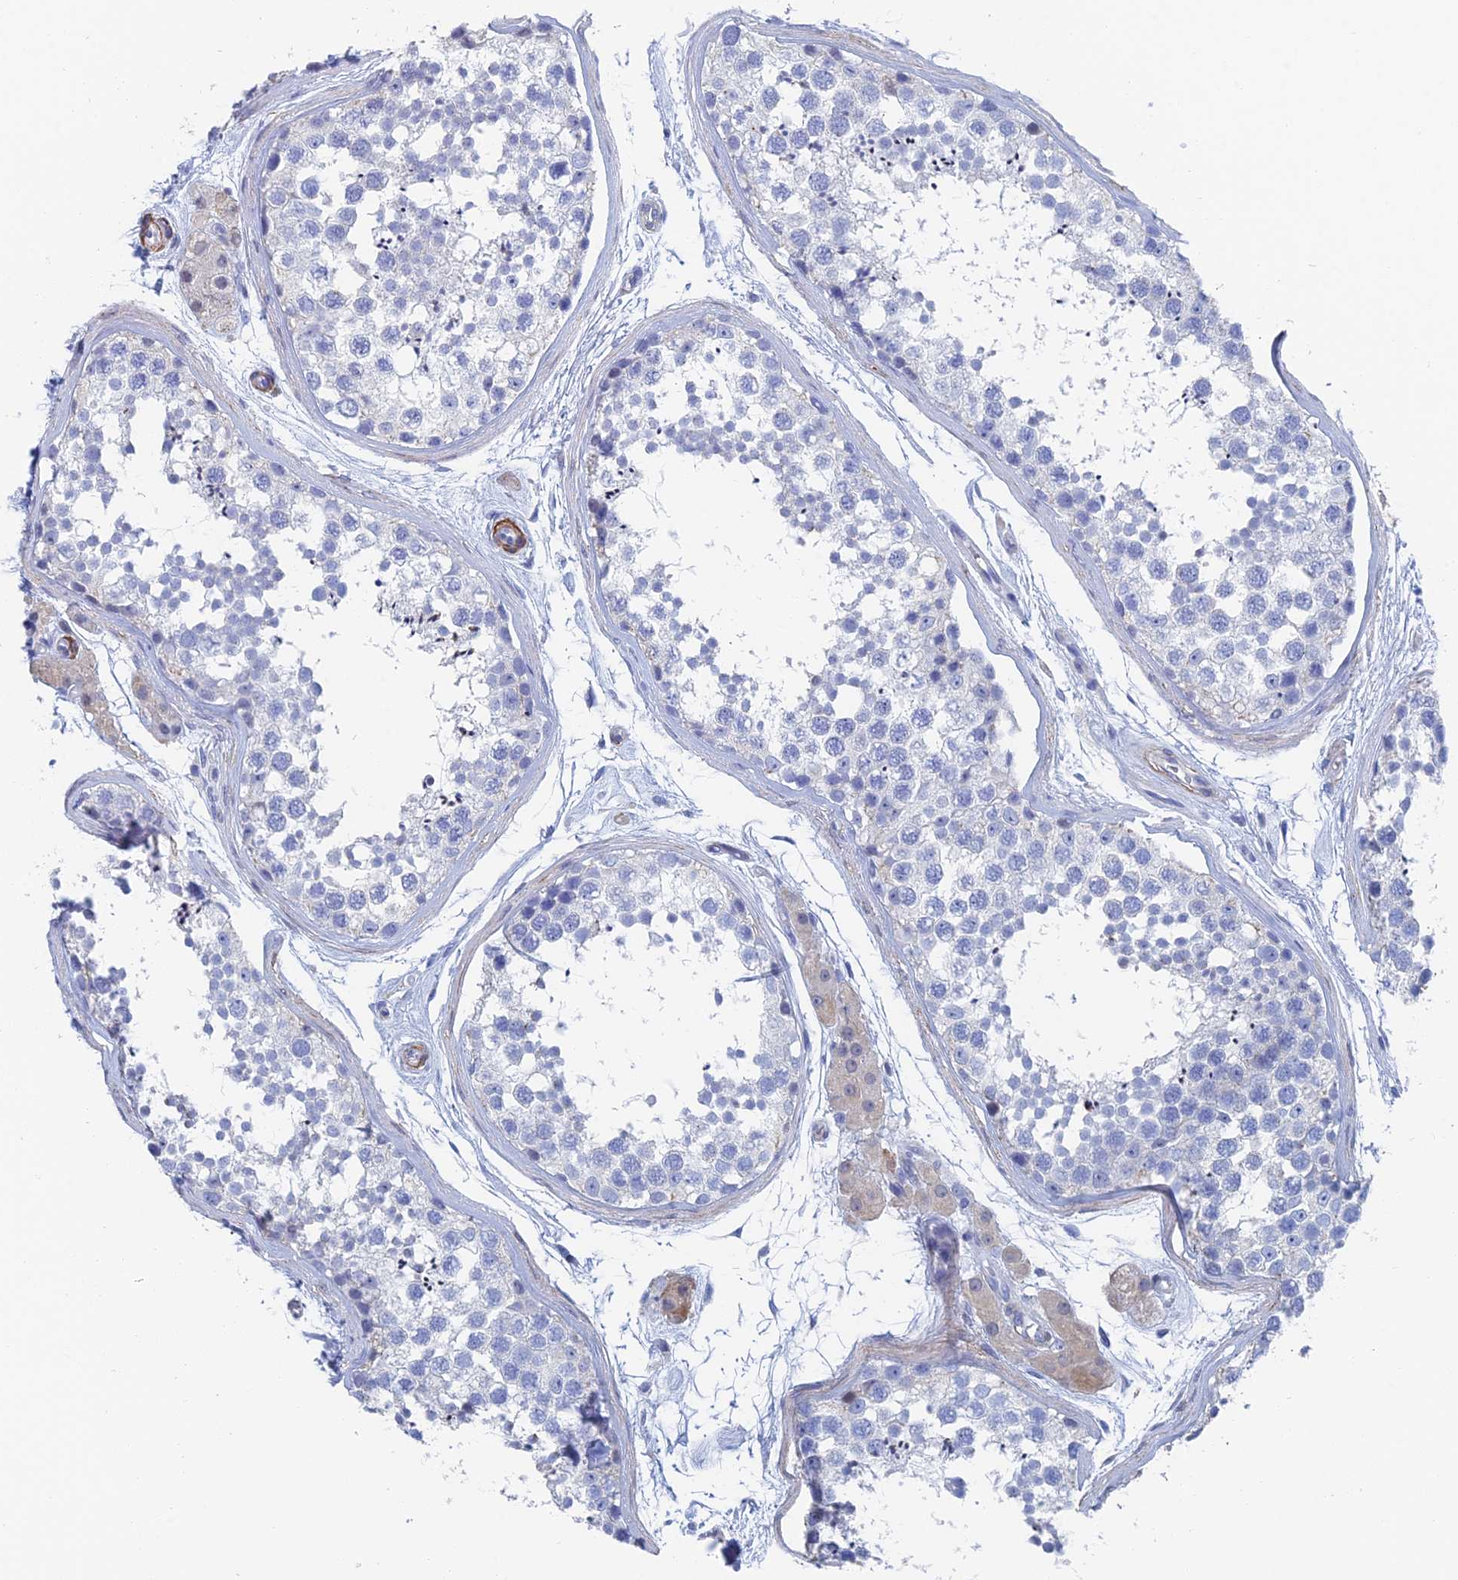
{"staining": {"intensity": "negative", "quantity": "none", "location": "none"}, "tissue": "testis", "cell_type": "Cells in seminiferous ducts", "image_type": "normal", "snomed": [{"axis": "morphology", "description": "Normal tissue, NOS"}, {"axis": "topography", "description": "Testis"}], "caption": "Protein analysis of benign testis displays no significant positivity in cells in seminiferous ducts. The staining was performed using DAB (3,3'-diaminobenzidine) to visualize the protein expression in brown, while the nuclei were stained in blue with hematoxylin (Magnification: 20x).", "gene": "KCNK18", "patient": {"sex": "male", "age": 56}}